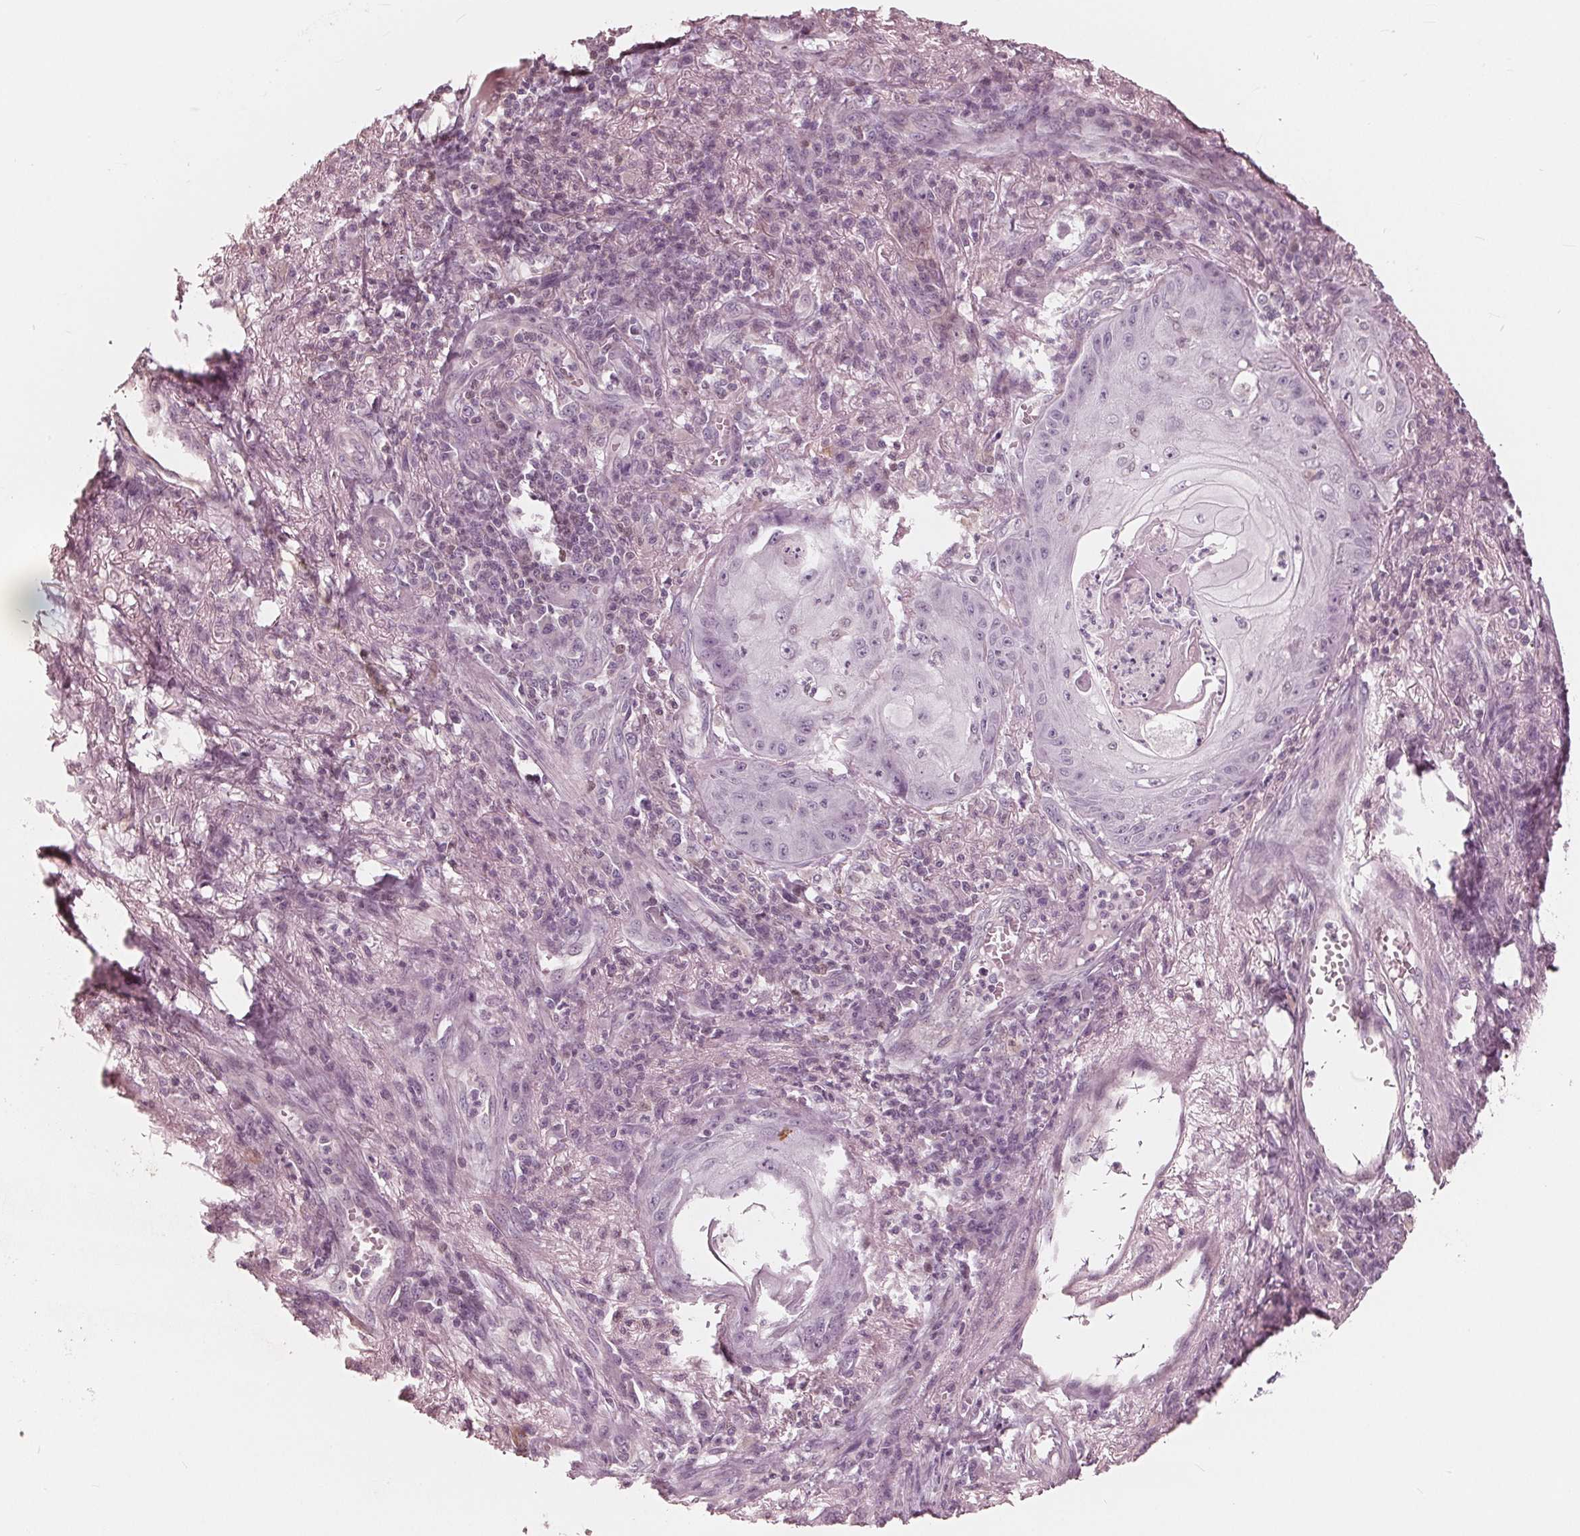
{"staining": {"intensity": "negative", "quantity": "none", "location": "none"}, "tissue": "skin cancer", "cell_type": "Tumor cells", "image_type": "cancer", "snomed": [{"axis": "morphology", "description": "Squamous cell carcinoma, NOS"}, {"axis": "topography", "description": "Skin"}], "caption": "A high-resolution histopathology image shows immunohistochemistry staining of skin cancer, which exhibits no significant expression in tumor cells.", "gene": "ING3", "patient": {"sex": "male", "age": 70}}